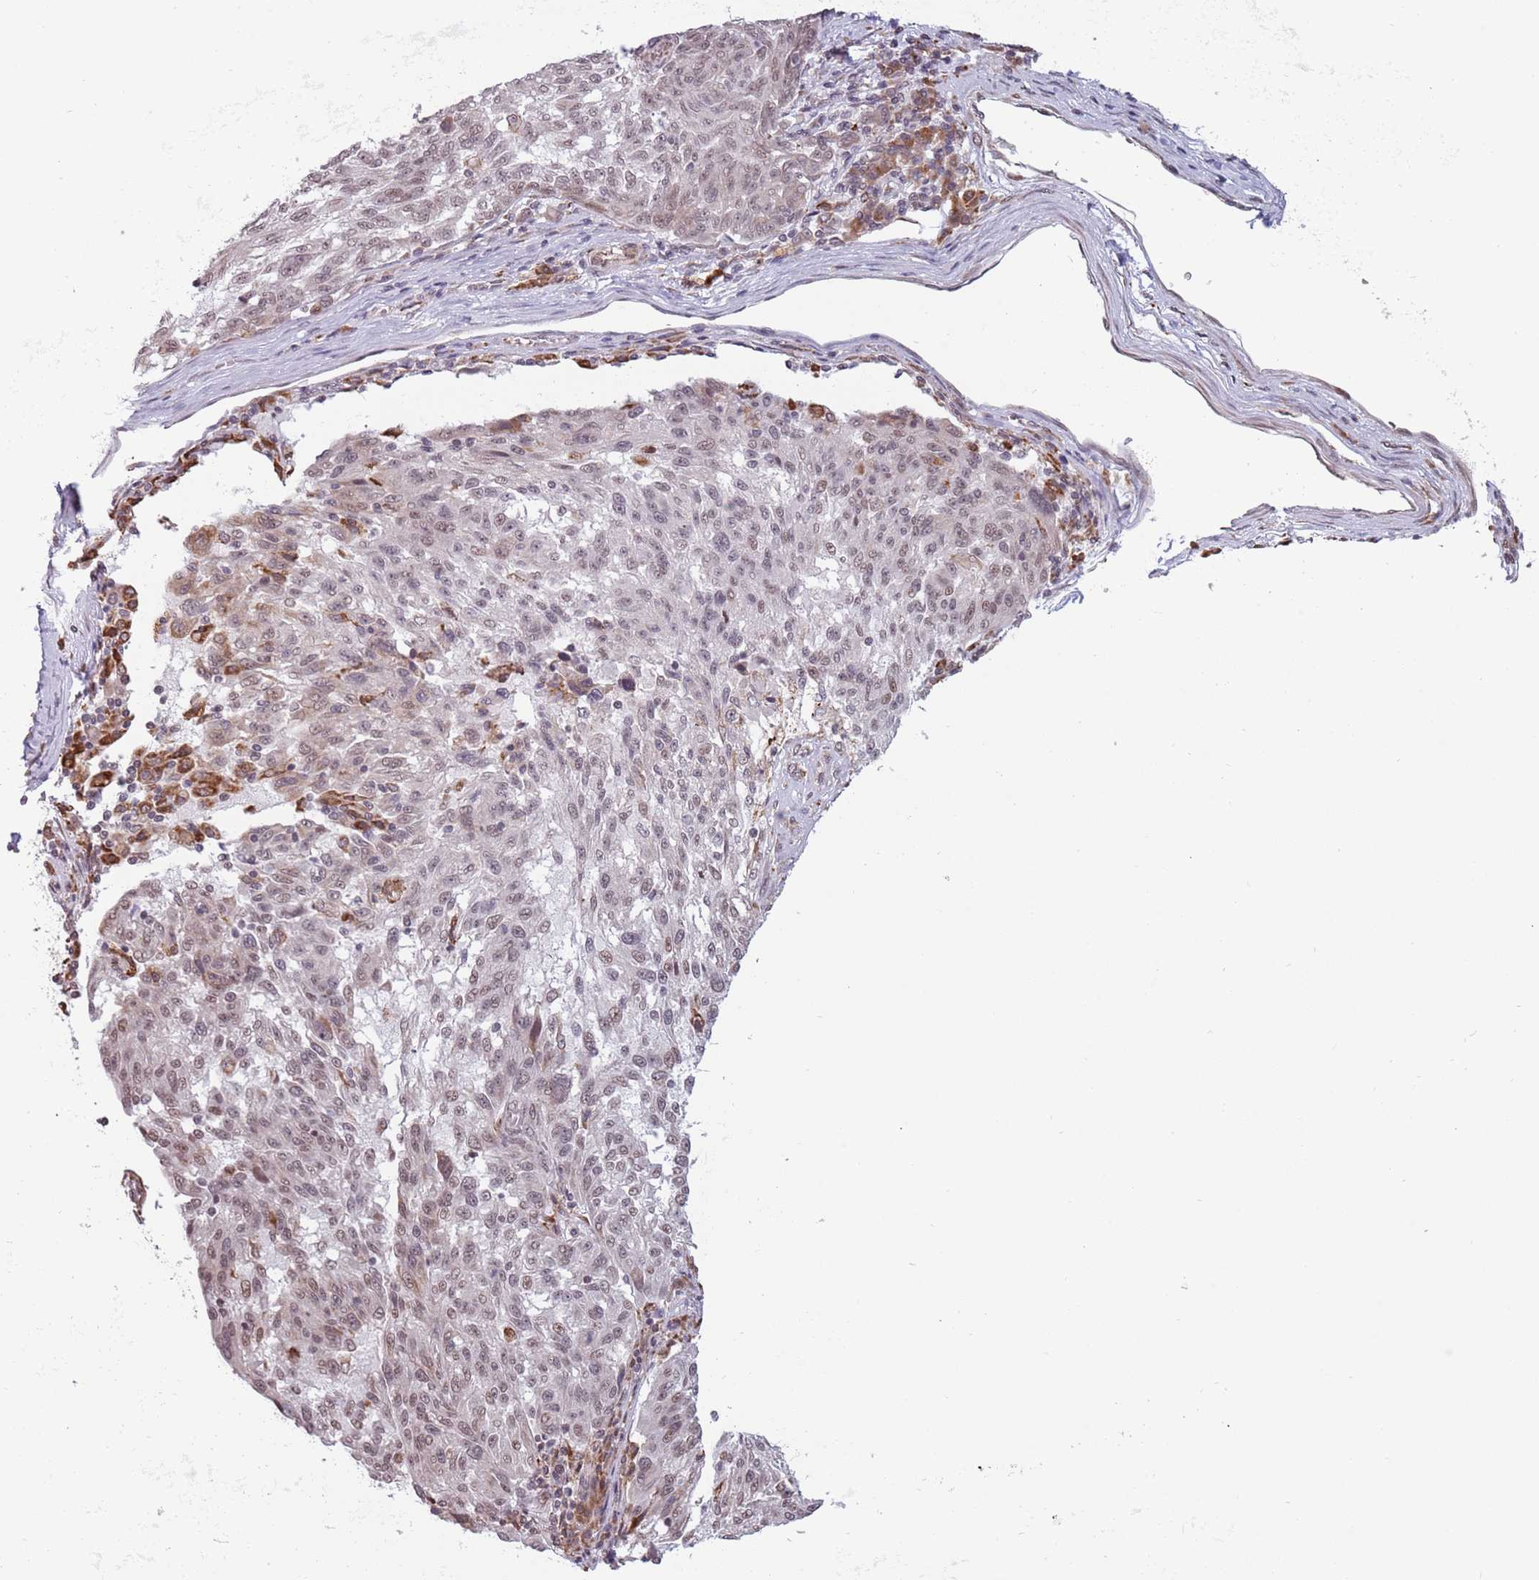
{"staining": {"intensity": "weak", "quantity": "25%-75%", "location": "nuclear"}, "tissue": "melanoma", "cell_type": "Tumor cells", "image_type": "cancer", "snomed": [{"axis": "morphology", "description": "Malignant melanoma, NOS"}, {"axis": "topography", "description": "Skin"}], "caption": "This is a micrograph of IHC staining of malignant melanoma, which shows weak staining in the nuclear of tumor cells.", "gene": "BARD1", "patient": {"sex": "male", "age": 53}}